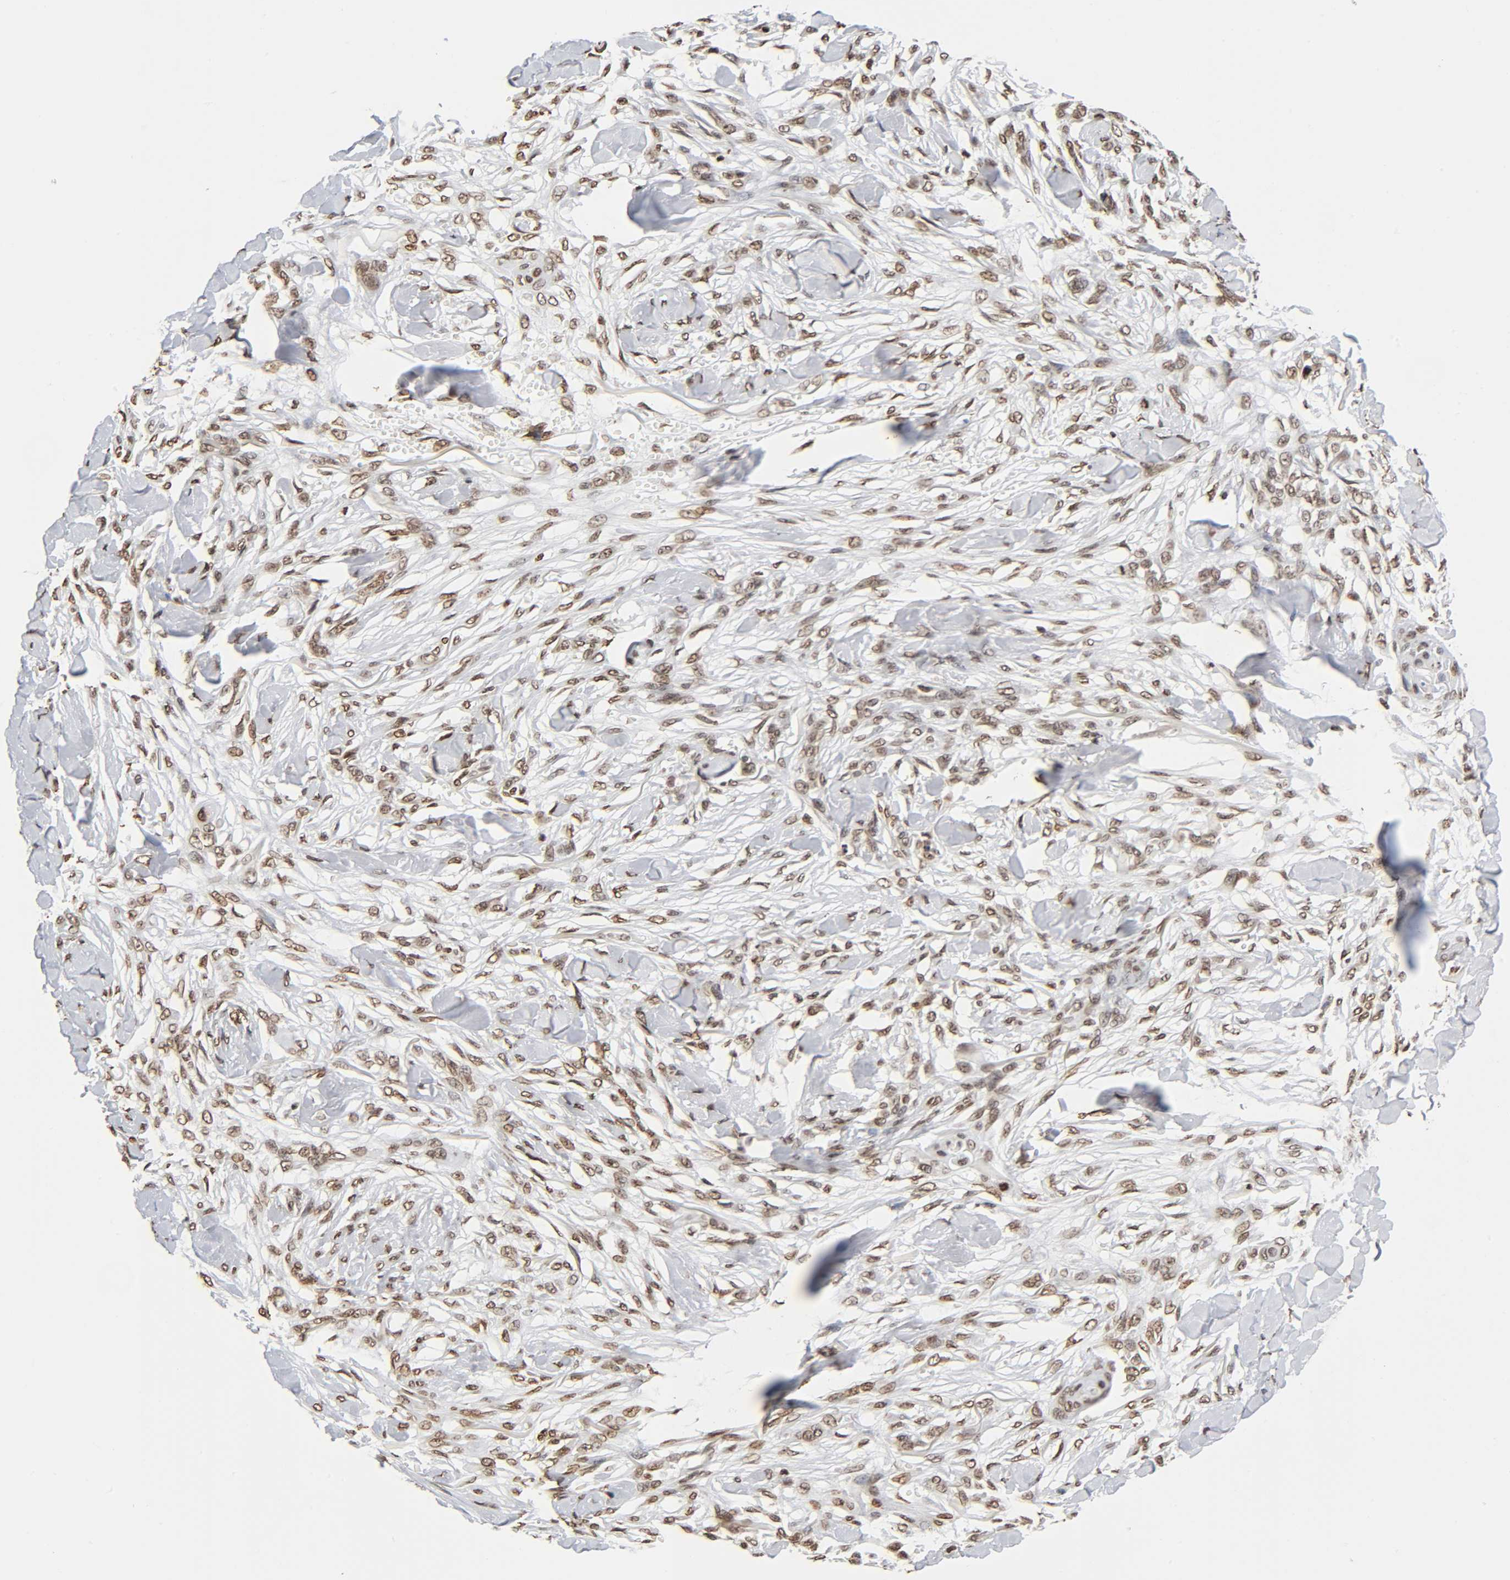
{"staining": {"intensity": "moderate", "quantity": ">75%", "location": "nuclear"}, "tissue": "skin cancer", "cell_type": "Tumor cells", "image_type": "cancer", "snomed": [{"axis": "morphology", "description": "Normal tissue, NOS"}, {"axis": "morphology", "description": "Squamous cell carcinoma, NOS"}, {"axis": "topography", "description": "Skin"}], "caption": "Human skin cancer stained with a protein marker demonstrates moderate staining in tumor cells.", "gene": "HOXA6", "patient": {"sex": "female", "age": 59}}